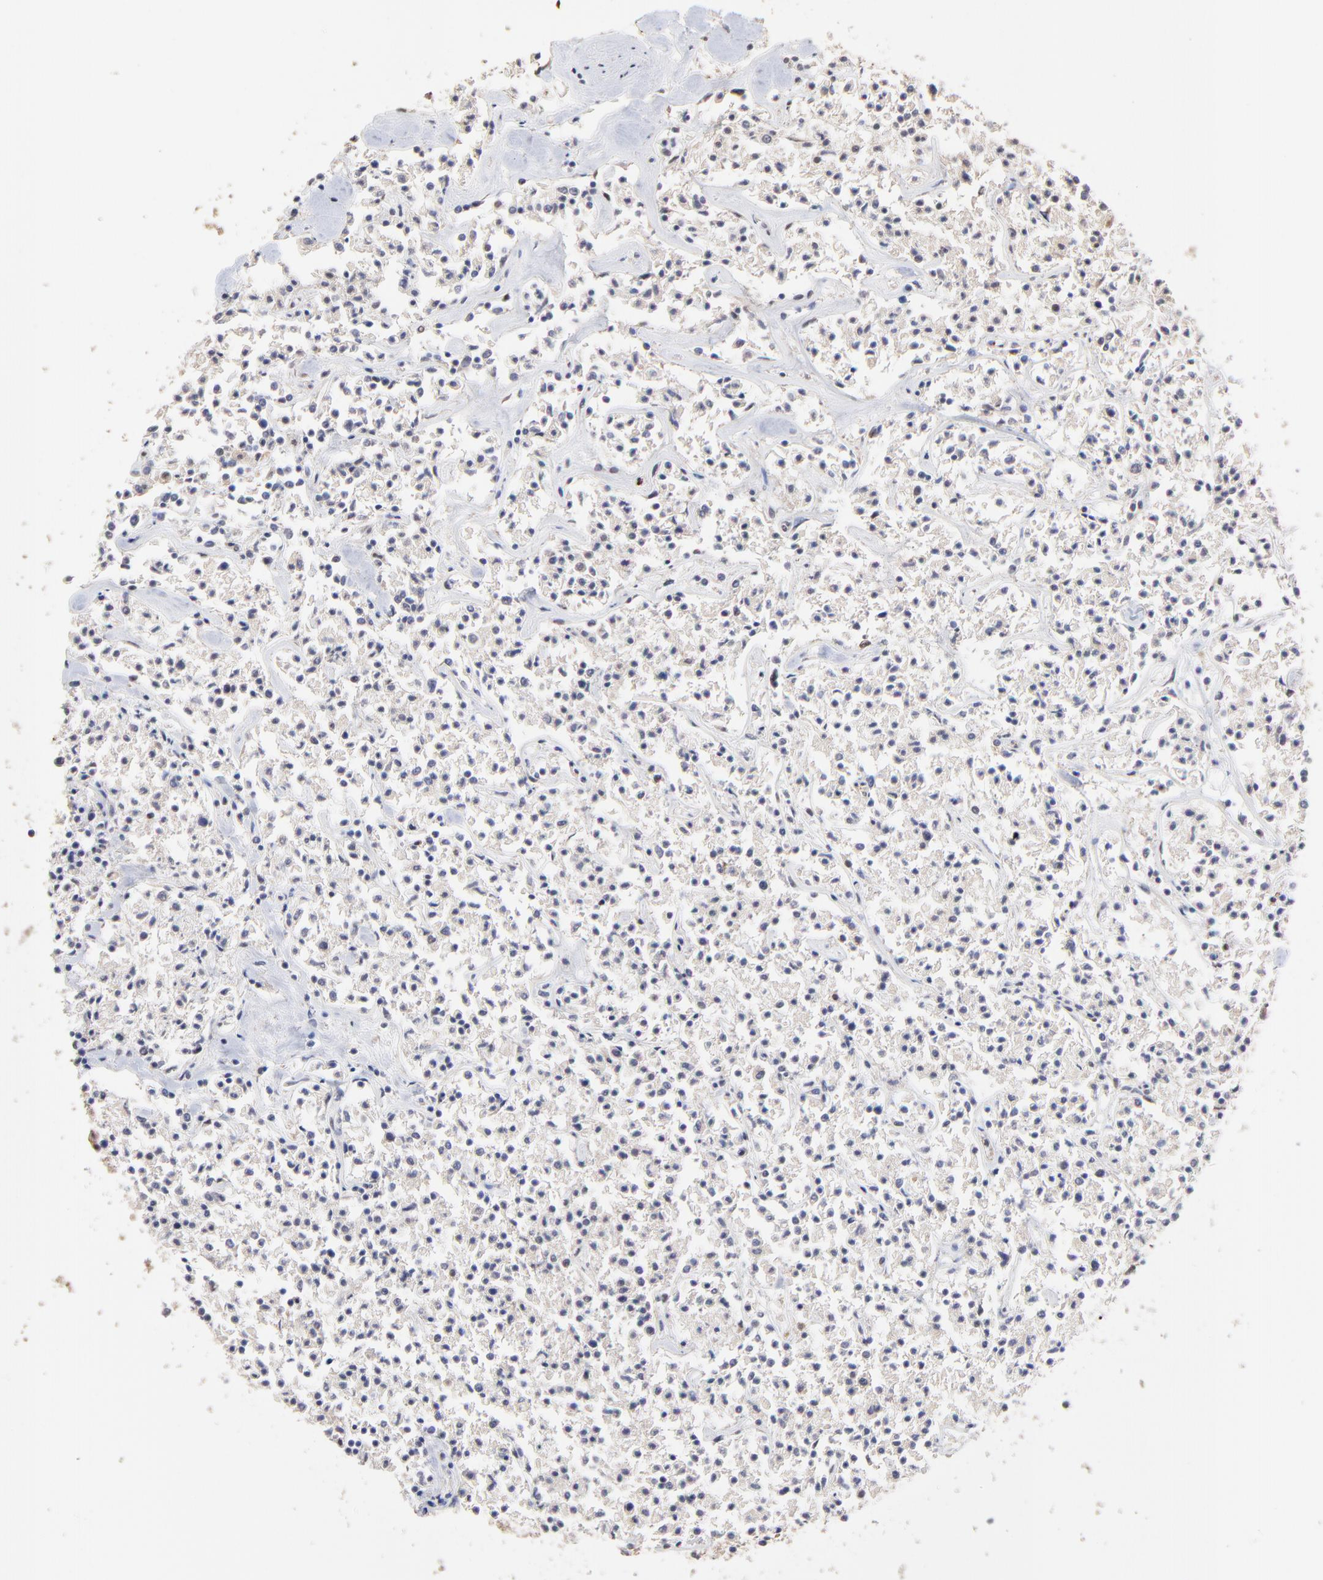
{"staining": {"intensity": "weak", "quantity": "25%-75%", "location": "cytoplasmic/membranous"}, "tissue": "lymphoma", "cell_type": "Tumor cells", "image_type": "cancer", "snomed": [{"axis": "morphology", "description": "Malignant lymphoma, non-Hodgkin's type, Low grade"}, {"axis": "topography", "description": "Small intestine"}], "caption": "IHC of lymphoma displays low levels of weak cytoplasmic/membranous staining in approximately 25%-75% of tumor cells.", "gene": "PSMD14", "patient": {"sex": "female", "age": 59}}